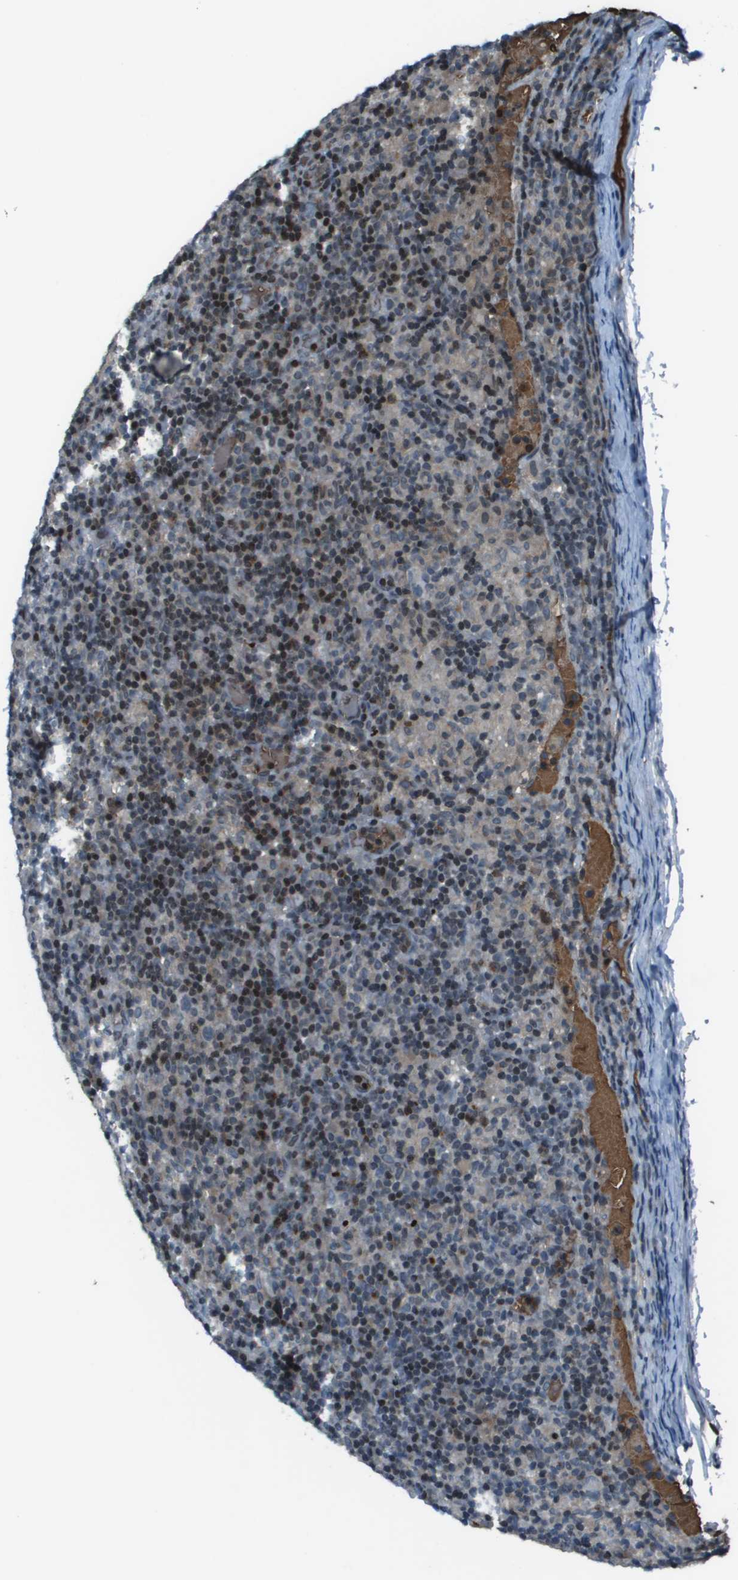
{"staining": {"intensity": "negative", "quantity": "none", "location": "none"}, "tissue": "lymphoma", "cell_type": "Tumor cells", "image_type": "cancer", "snomed": [{"axis": "morphology", "description": "Hodgkin's disease, NOS"}, {"axis": "topography", "description": "Lymph node"}], "caption": "The photomicrograph shows no staining of tumor cells in lymphoma. (Immunohistochemistry, brightfield microscopy, high magnification).", "gene": "CXCL12", "patient": {"sex": "male", "age": 70}}